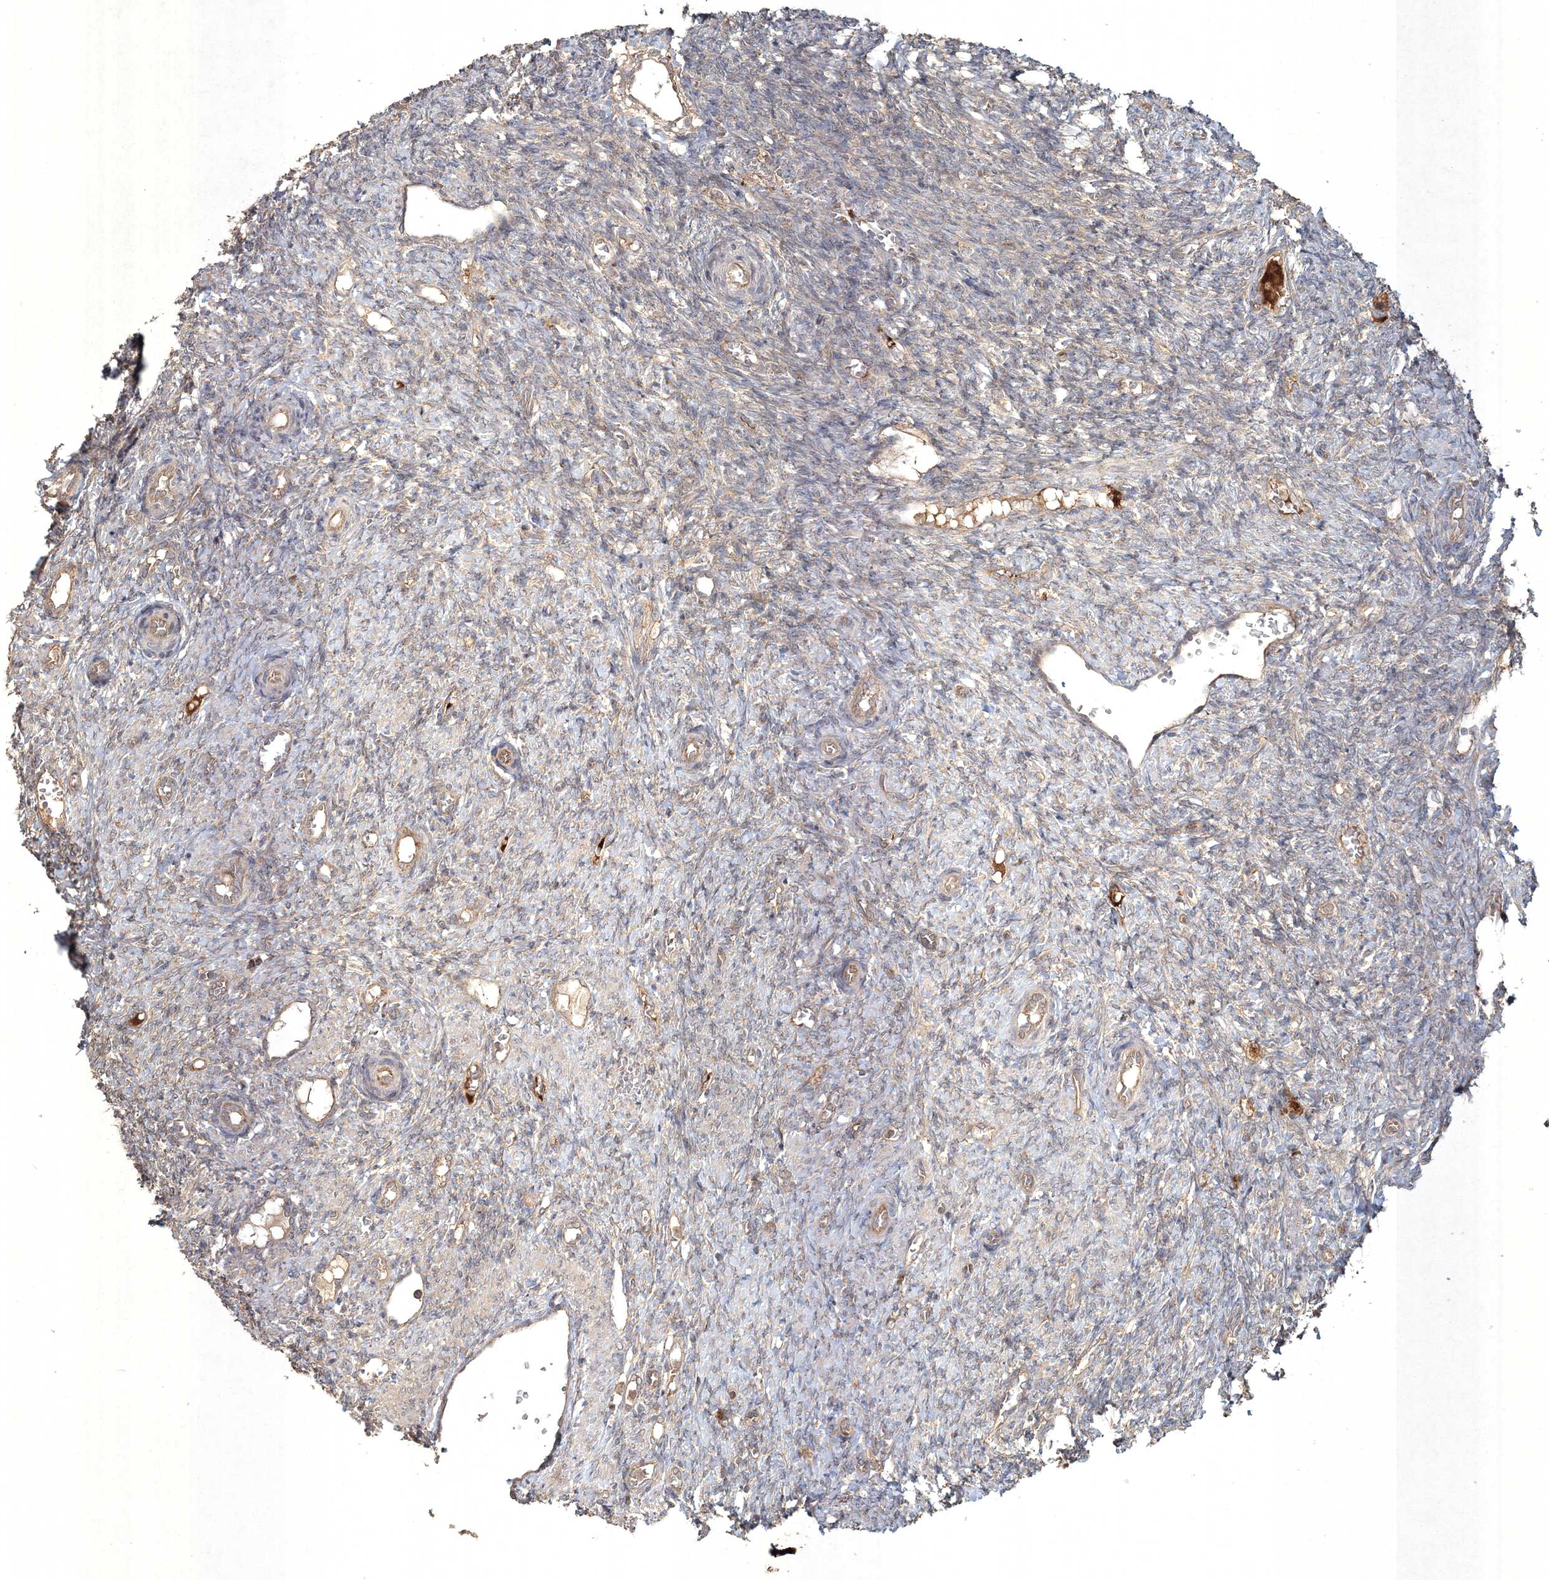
{"staining": {"intensity": "negative", "quantity": "none", "location": "none"}, "tissue": "ovary", "cell_type": "Ovarian stroma cells", "image_type": "normal", "snomed": [{"axis": "morphology", "description": "Normal tissue, NOS"}, {"axis": "topography", "description": "Ovary"}], "caption": "Immunohistochemical staining of benign human ovary demonstrates no significant staining in ovarian stroma cells. (DAB (3,3'-diaminobenzidine) immunohistochemistry (IHC), high magnification).", "gene": "SPRY1", "patient": {"sex": "female", "age": 41}}